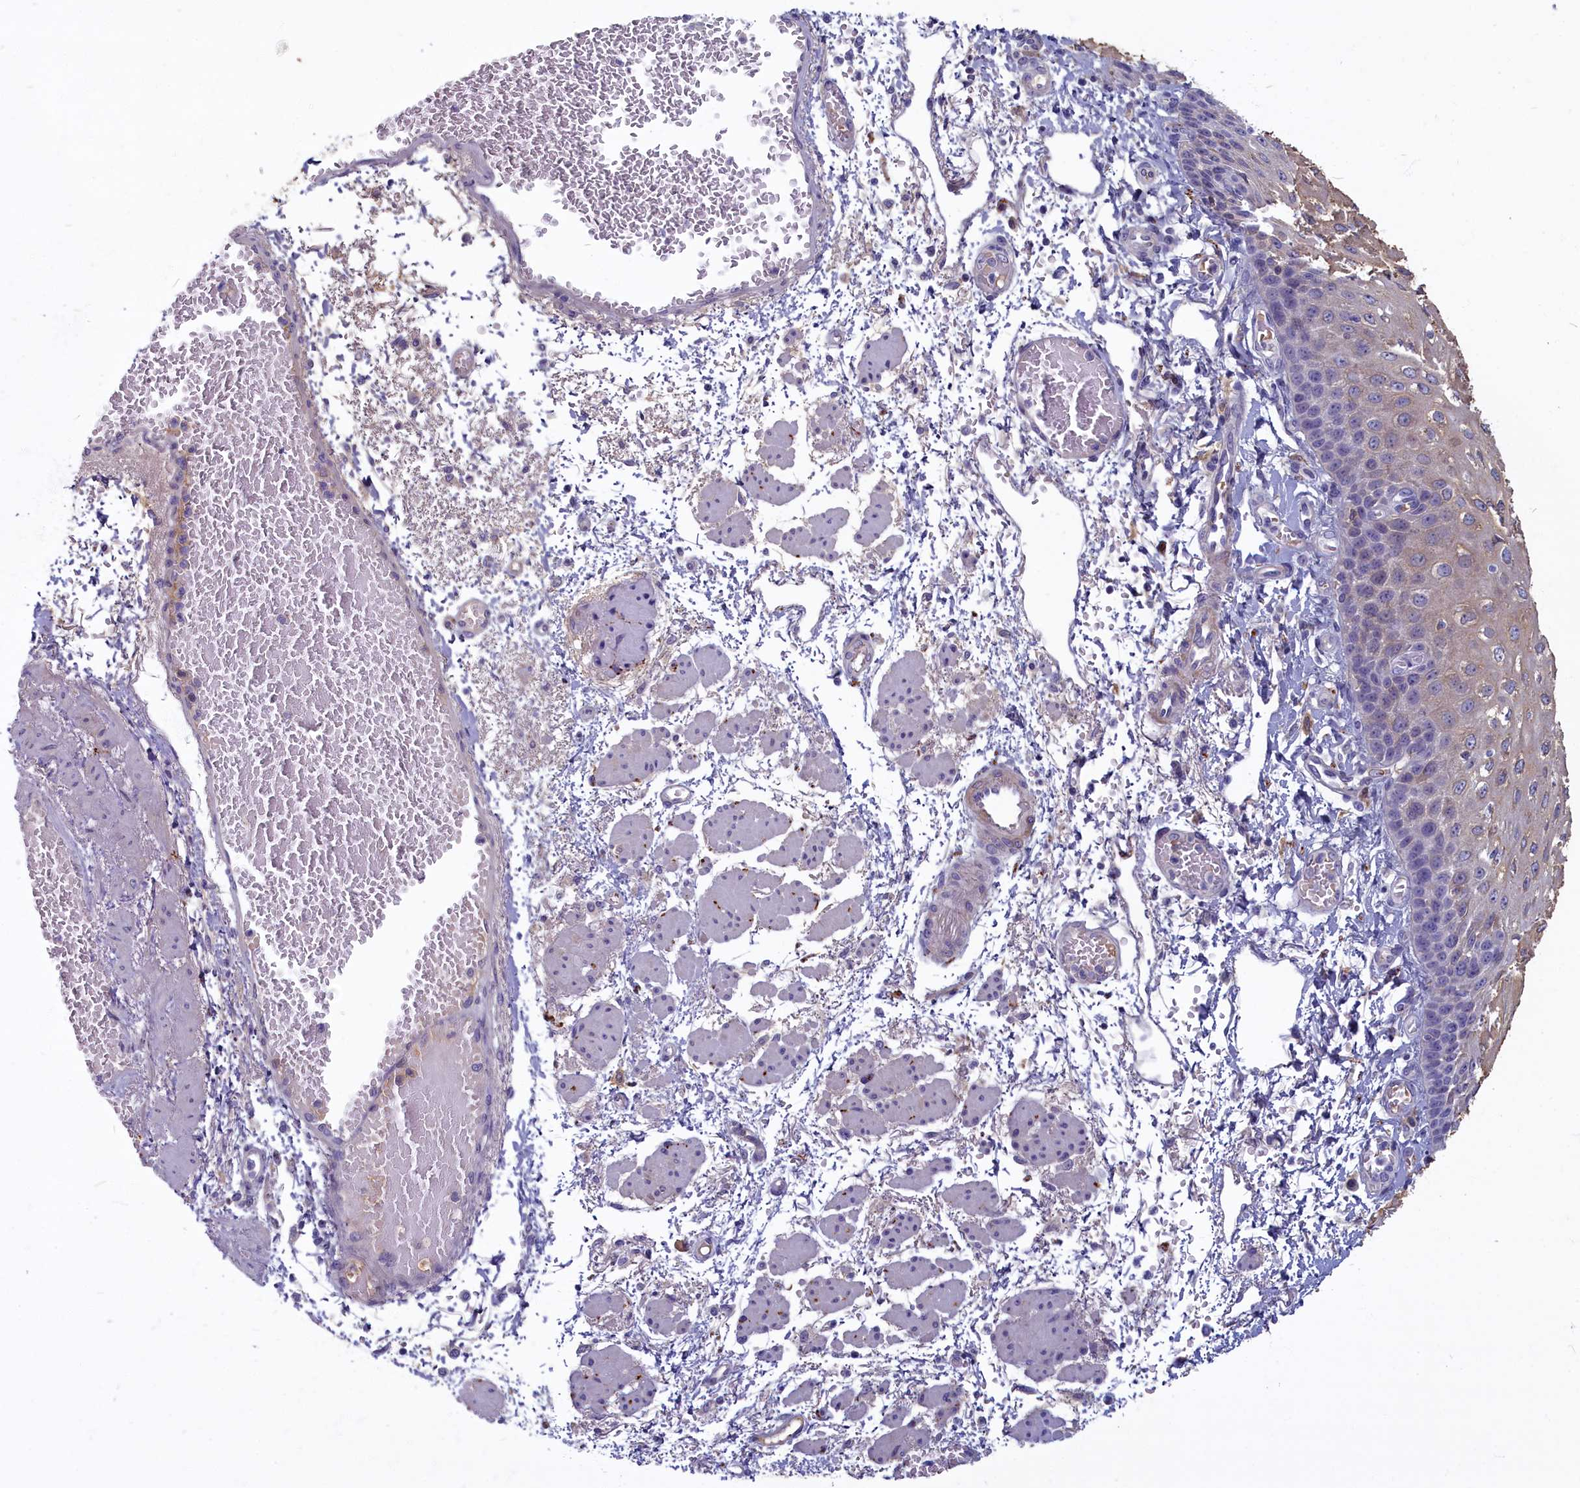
{"staining": {"intensity": "moderate", "quantity": "<25%", "location": "cytoplasmic/membranous"}, "tissue": "esophagus", "cell_type": "Squamous epithelial cells", "image_type": "normal", "snomed": [{"axis": "morphology", "description": "Normal tissue, NOS"}, {"axis": "topography", "description": "Esophagus"}], "caption": "Immunohistochemistry (DAB) staining of normal human esophagus displays moderate cytoplasmic/membranous protein expression in about <25% of squamous epithelial cells. (DAB = brown stain, brightfield microscopy at high magnification).", "gene": "SV2C", "patient": {"sex": "male", "age": 81}}